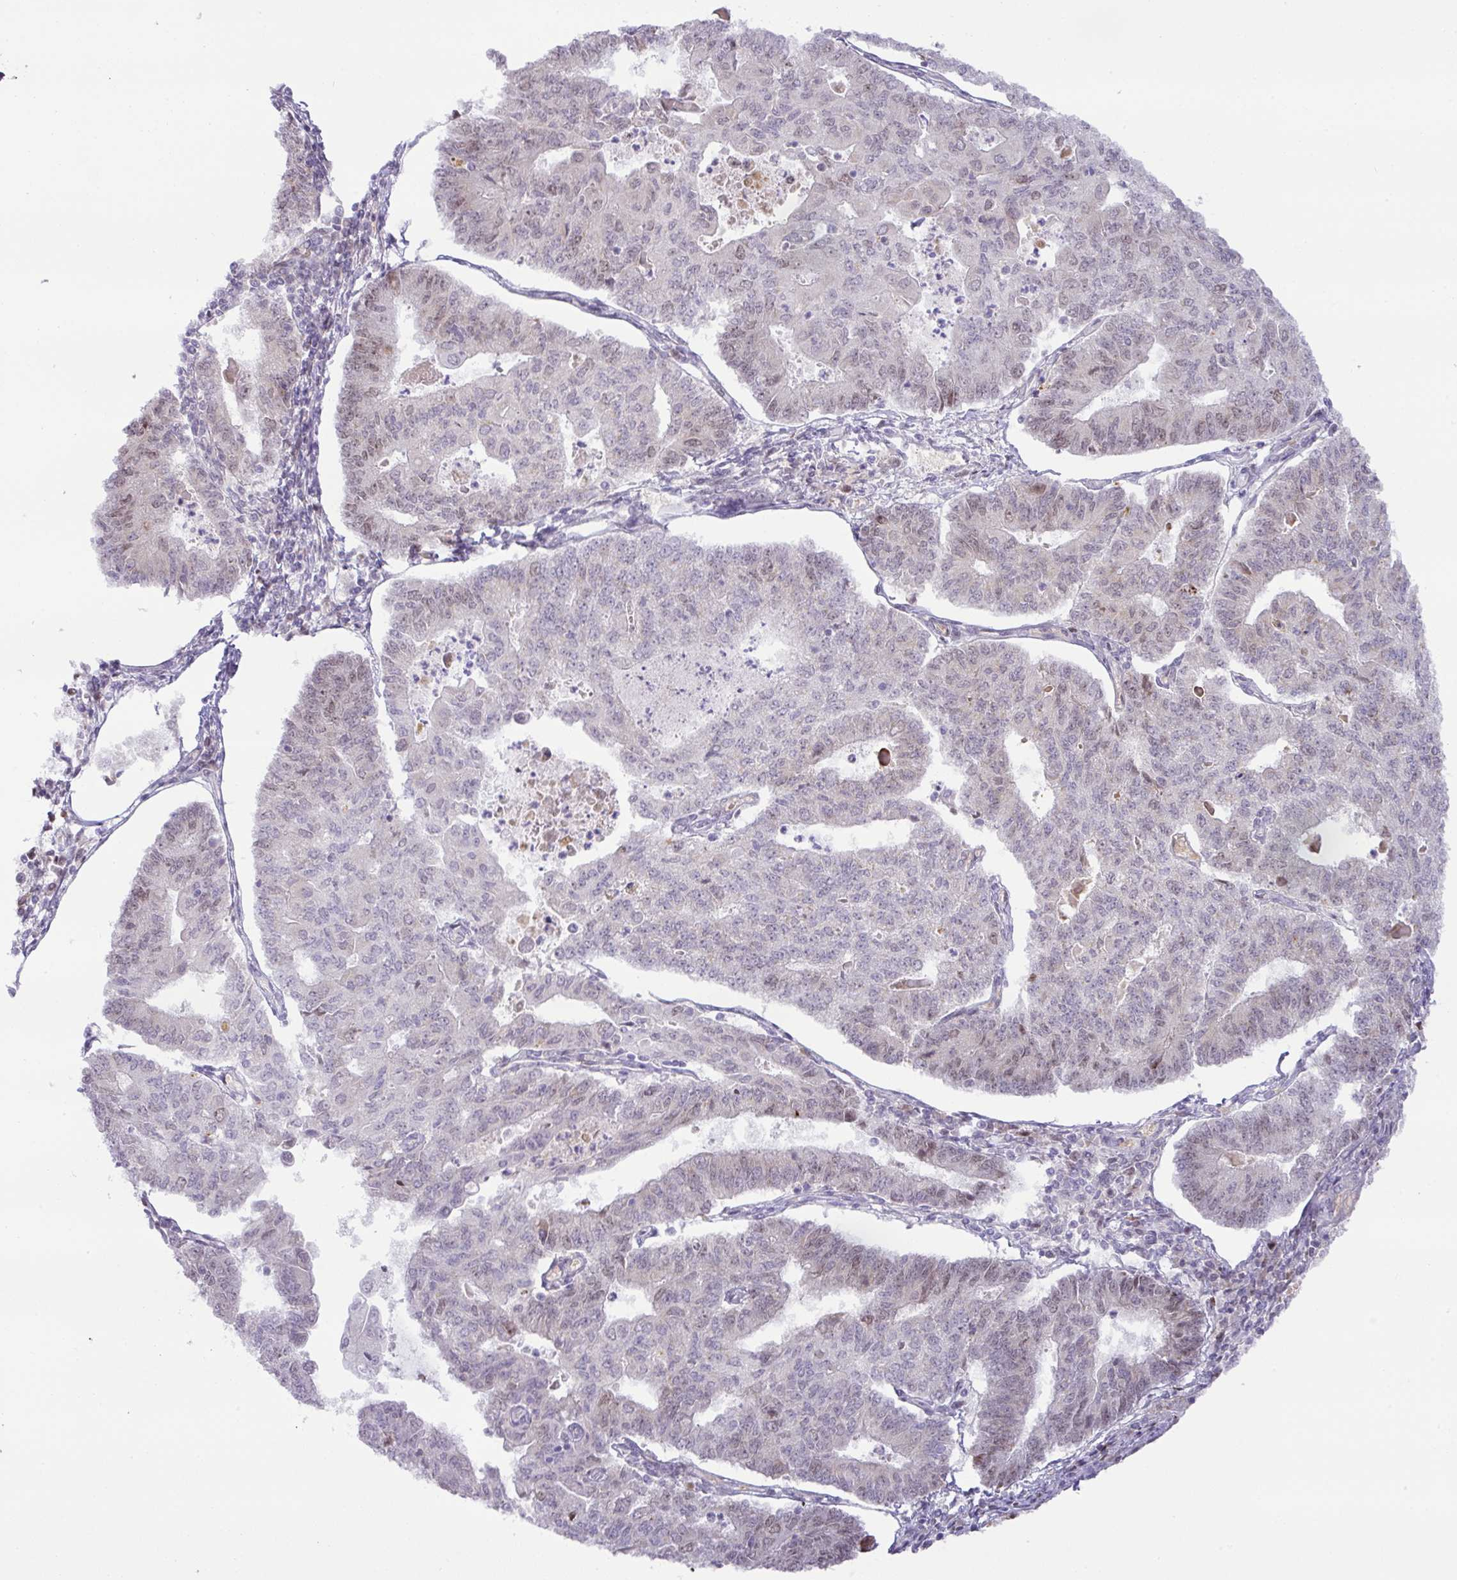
{"staining": {"intensity": "moderate", "quantity": "<25%", "location": "nuclear"}, "tissue": "endometrial cancer", "cell_type": "Tumor cells", "image_type": "cancer", "snomed": [{"axis": "morphology", "description": "Adenocarcinoma, NOS"}, {"axis": "topography", "description": "Endometrium"}], "caption": "A brown stain shows moderate nuclear expression of a protein in endometrial cancer tumor cells. Immunohistochemistry stains the protein of interest in brown and the nuclei are stained blue.", "gene": "PARP2", "patient": {"sex": "female", "age": 56}}